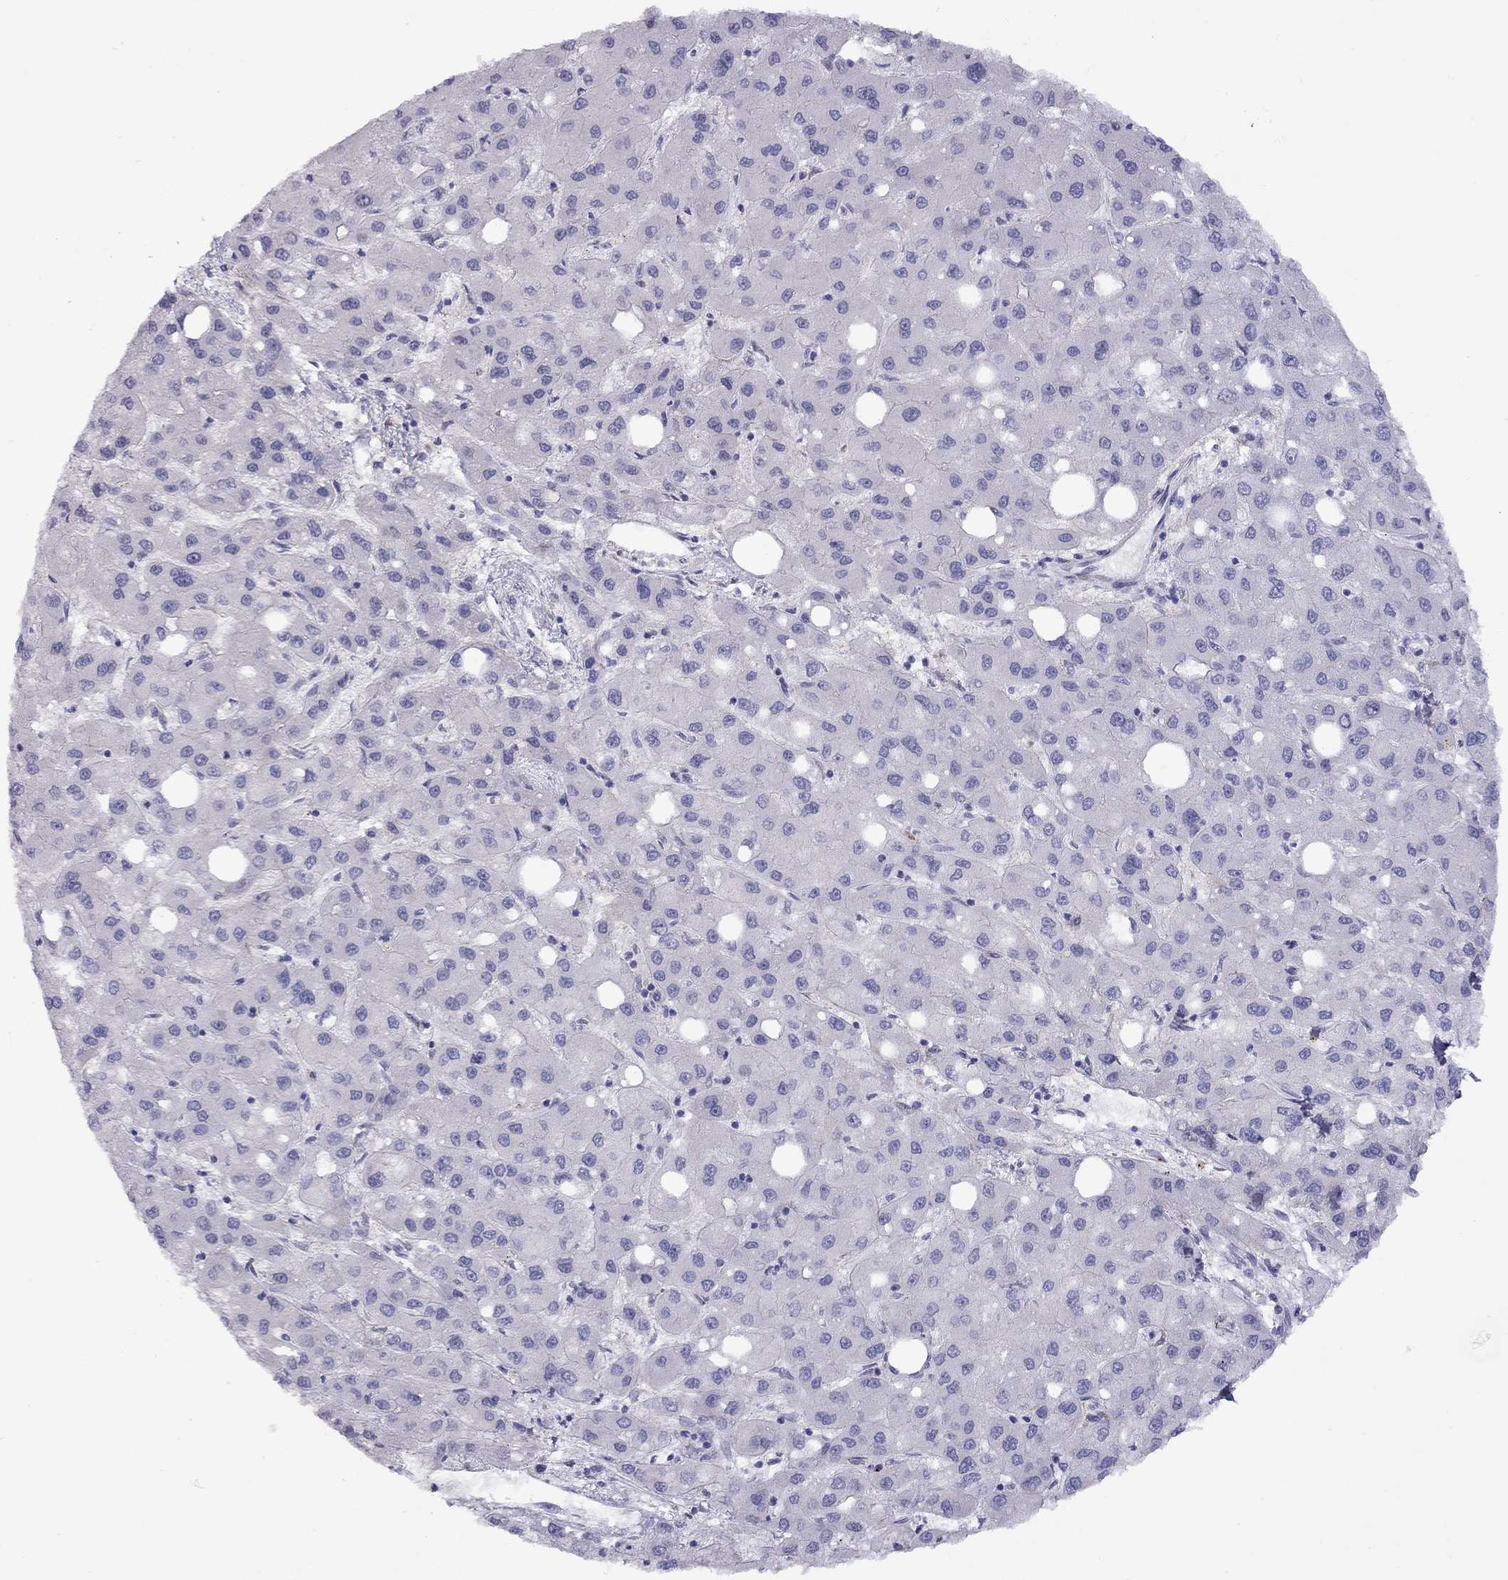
{"staining": {"intensity": "negative", "quantity": "none", "location": "none"}, "tissue": "liver cancer", "cell_type": "Tumor cells", "image_type": "cancer", "snomed": [{"axis": "morphology", "description": "Carcinoma, Hepatocellular, NOS"}, {"axis": "topography", "description": "Liver"}], "caption": "Immunohistochemistry (IHC) of human liver hepatocellular carcinoma displays no expression in tumor cells.", "gene": "CPNE4", "patient": {"sex": "male", "age": 73}}